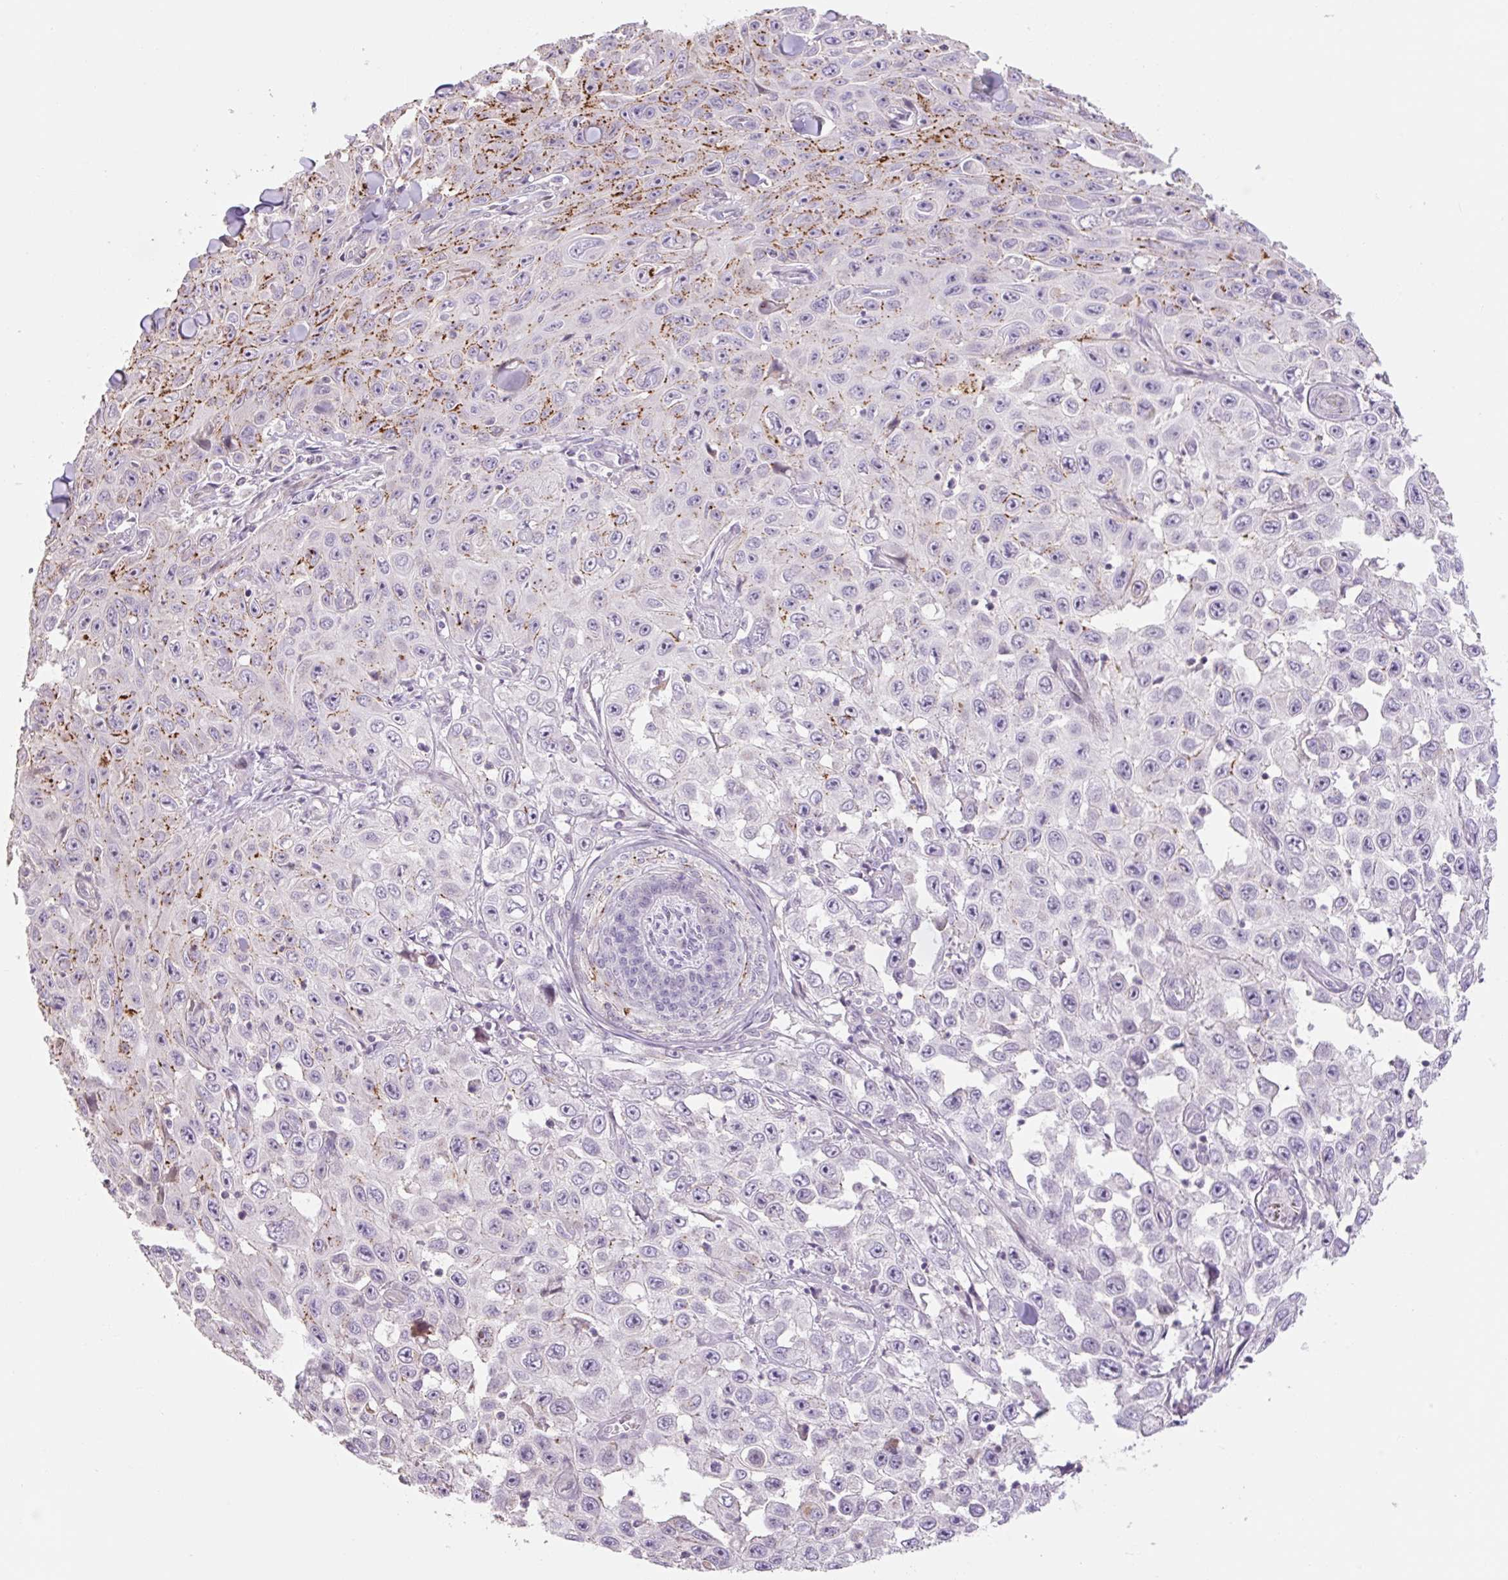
{"staining": {"intensity": "moderate", "quantity": "25%-75%", "location": "cytoplasmic/membranous"}, "tissue": "skin cancer", "cell_type": "Tumor cells", "image_type": "cancer", "snomed": [{"axis": "morphology", "description": "Squamous cell carcinoma, NOS"}, {"axis": "topography", "description": "Skin"}], "caption": "IHC staining of skin cancer, which demonstrates medium levels of moderate cytoplasmic/membranous expression in approximately 25%-75% of tumor cells indicating moderate cytoplasmic/membranous protein expression. The staining was performed using DAB (3,3'-diaminobenzidine) (brown) for protein detection and nuclei were counterstained in hematoxylin (blue).", "gene": "ZNF552", "patient": {"sex": "male", "age": 82}}